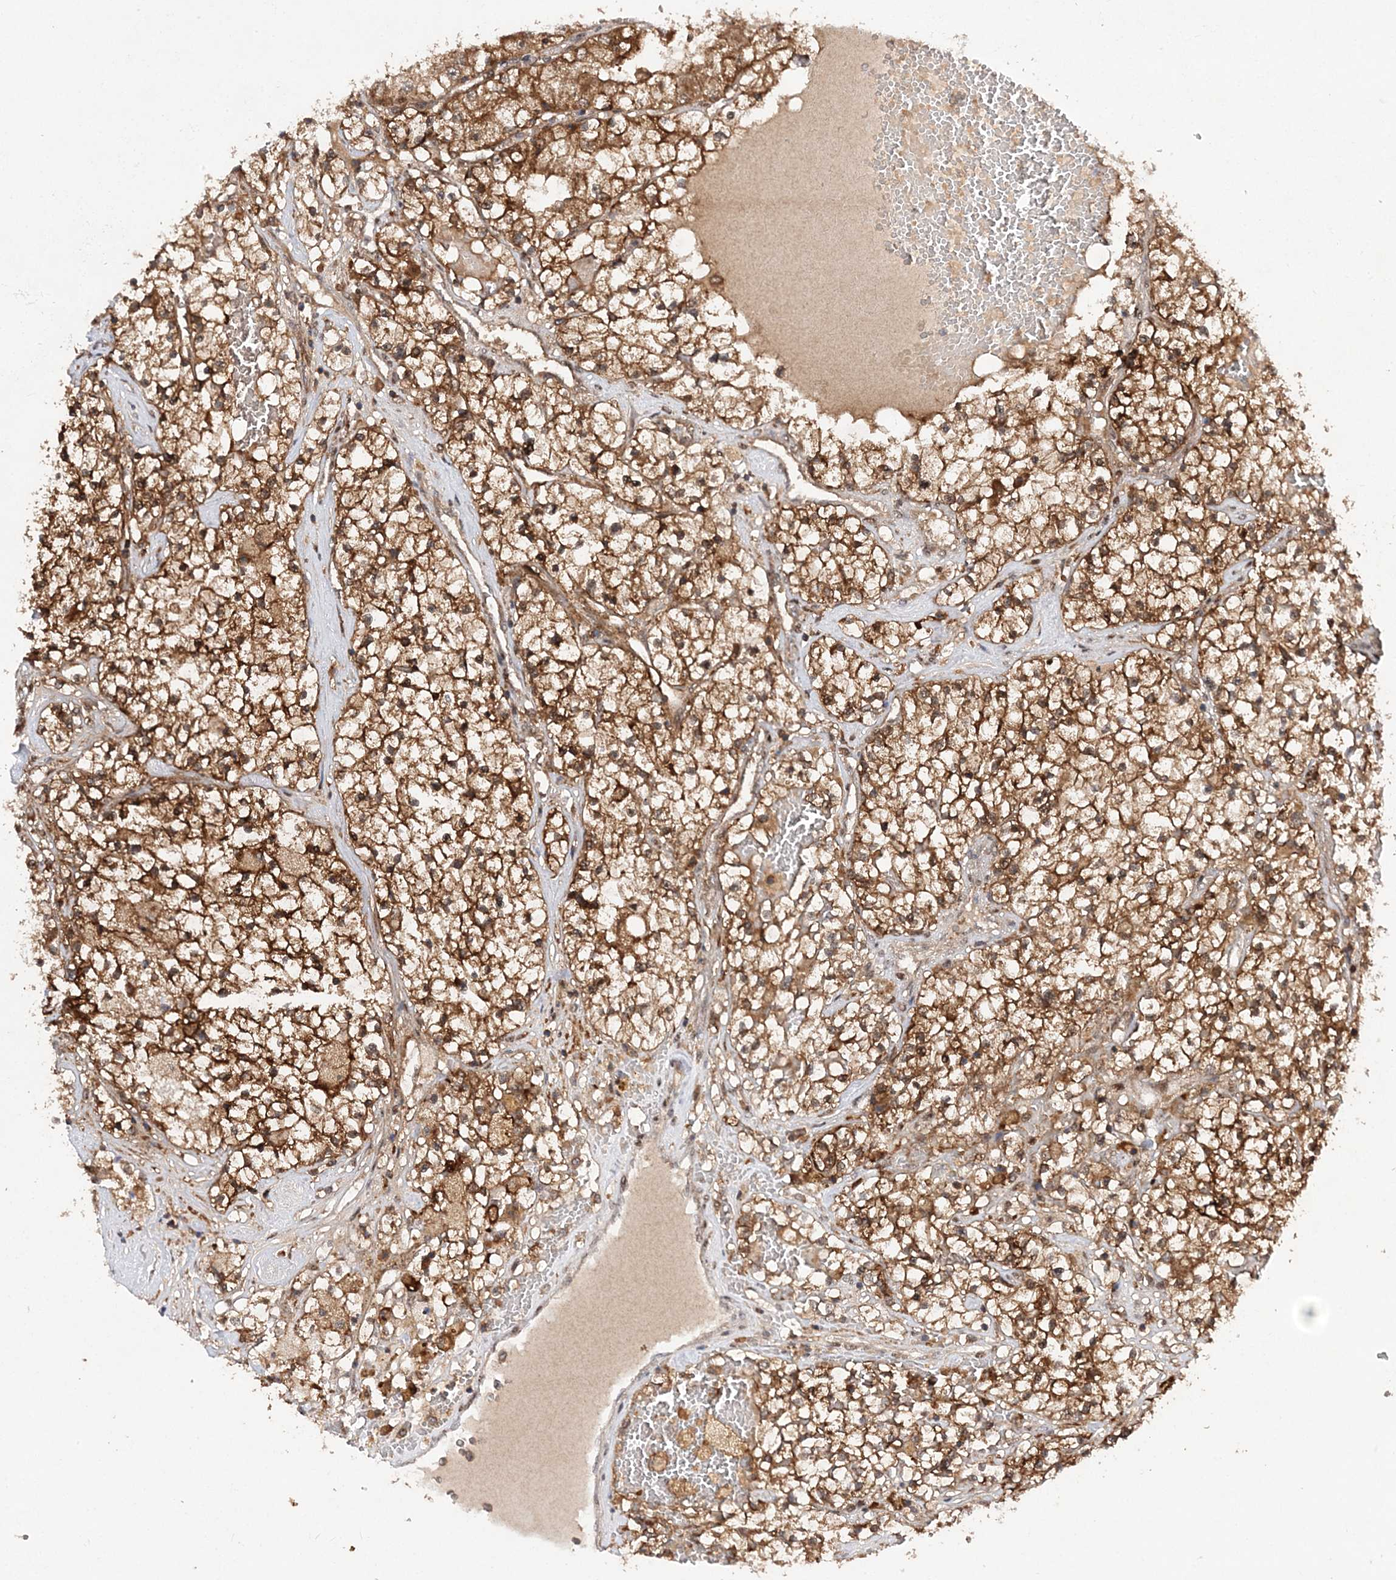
{"staining": {"intensity": "strong", "quantity": ">75%", "location": "cytoplasmic/membranous"}, "tissue": "renal cancer", "cell_type": "Tumor cells", "image_type": "cancer", "snomed": [{"axis": "morphology", "description": "Normal tissue, NOS"}, {"axis": "morphology", "description": "Adenocarcinoma, NOS"}, {"axis": "topography", "description": "Kidney"}], "caption": "IHC of human renal adenocarcinoma shows high levels of strong cytoplasmic/membranous positivity in about >75% of tumor cells.", "gene": "NIF3L1", "patient": {"sex": "male", "age": 68}}